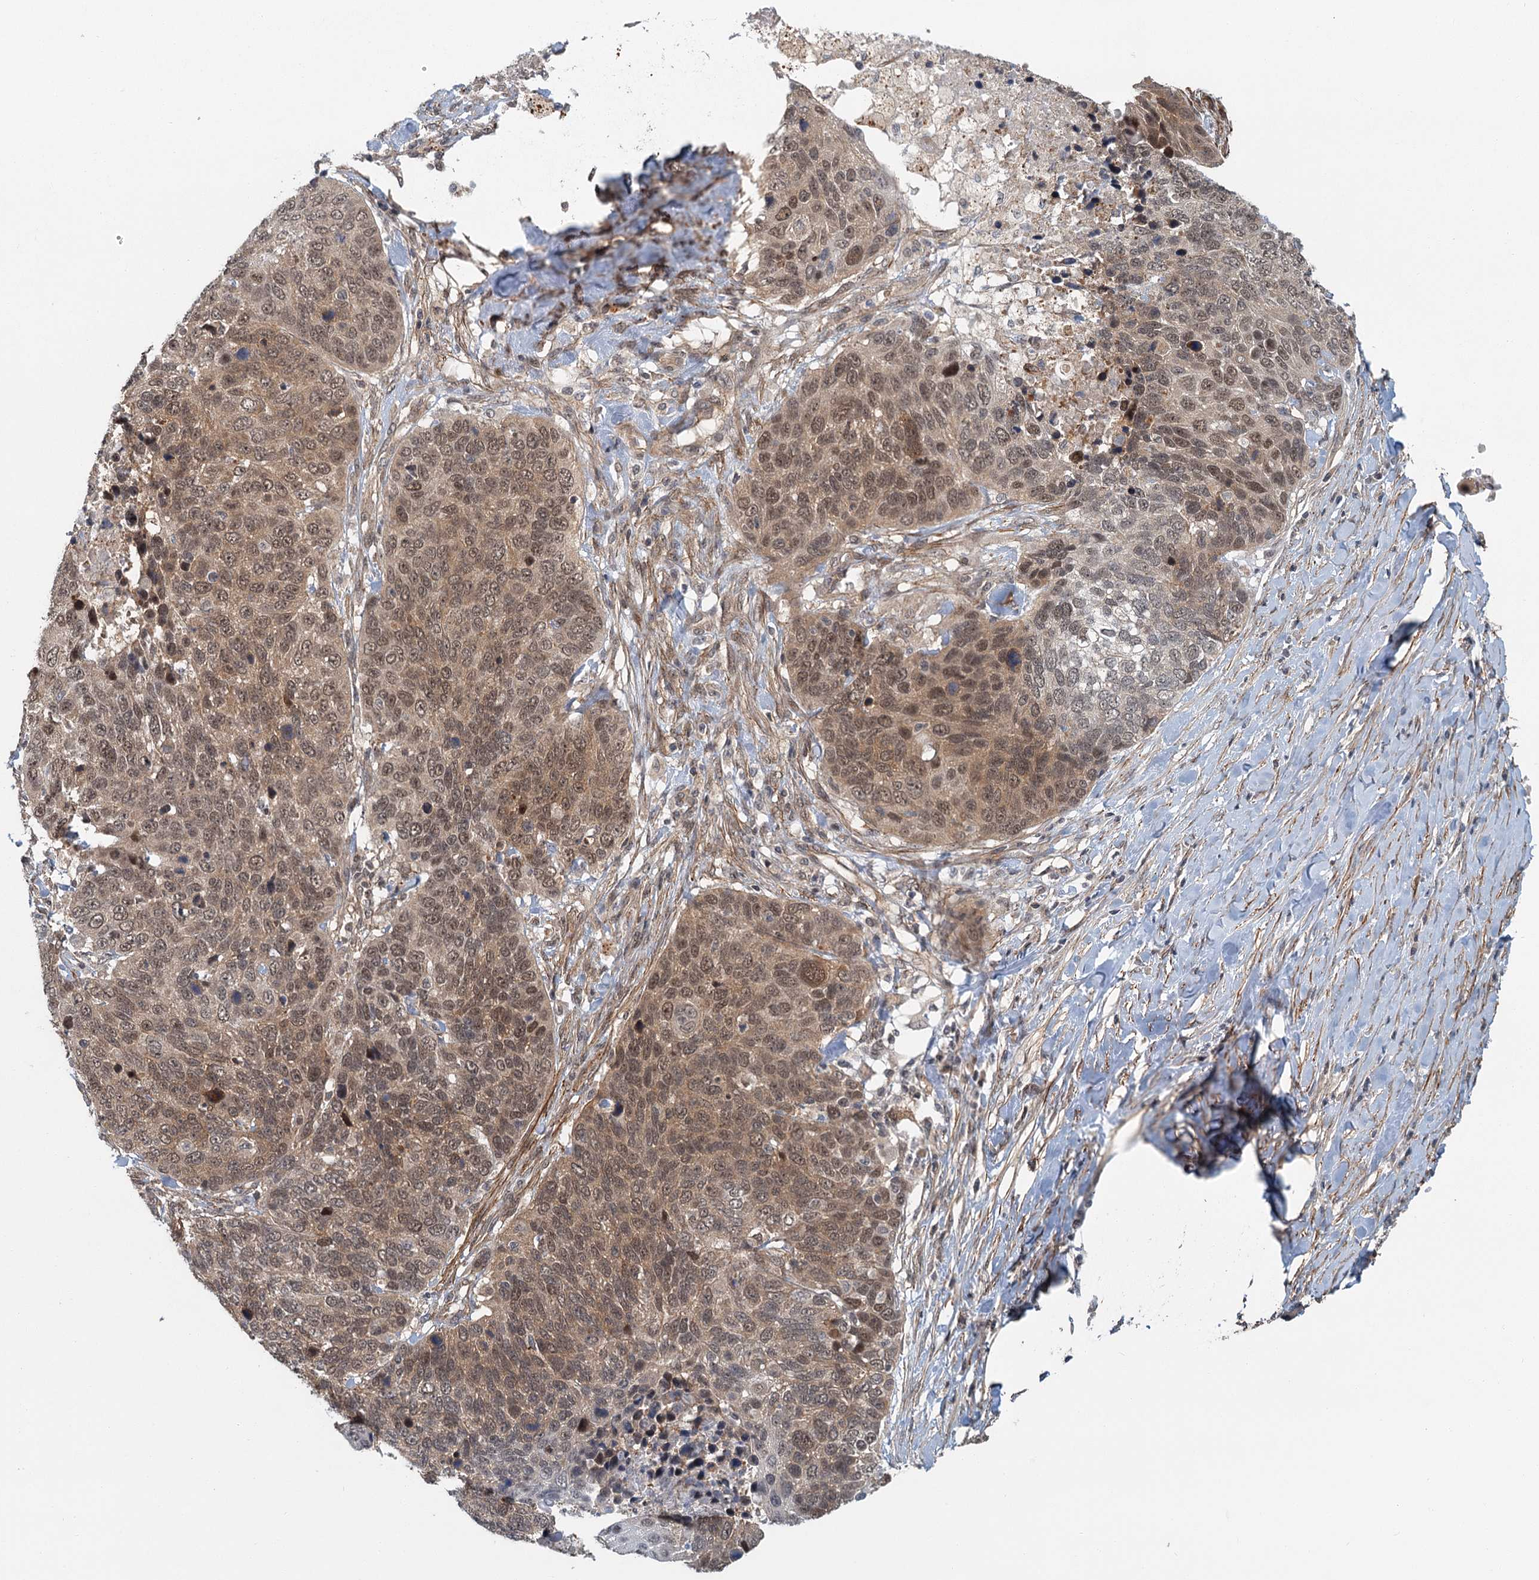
{"staining": {"intensity": "moderate", "quantity": ">75%", "location": "cytoplasmic/membranous,nuclear"}, "tissue": "lung cancer", "cell_type": "Tumor cells", "image_type": "cancer", "snomed": [{"axis": "morphology", "description": "Normal tissue, NOS"}, {"axis": "morphology", "description": "Squamous cell carcinoma, NOS"}, {"axis": "topography", "description": "Lymph node"}, {"axis": "topography", "description": "Lung"}], "caption": "Protein expression by IHC demonstrates moderate cytoplasmic/membranous and nuclear expression in approximately >75% of tumor cells in lung cancer (squamous cell carcinoma).", "gene": "TAS2R42", "patient": {"sex": "male", "age": 66}}